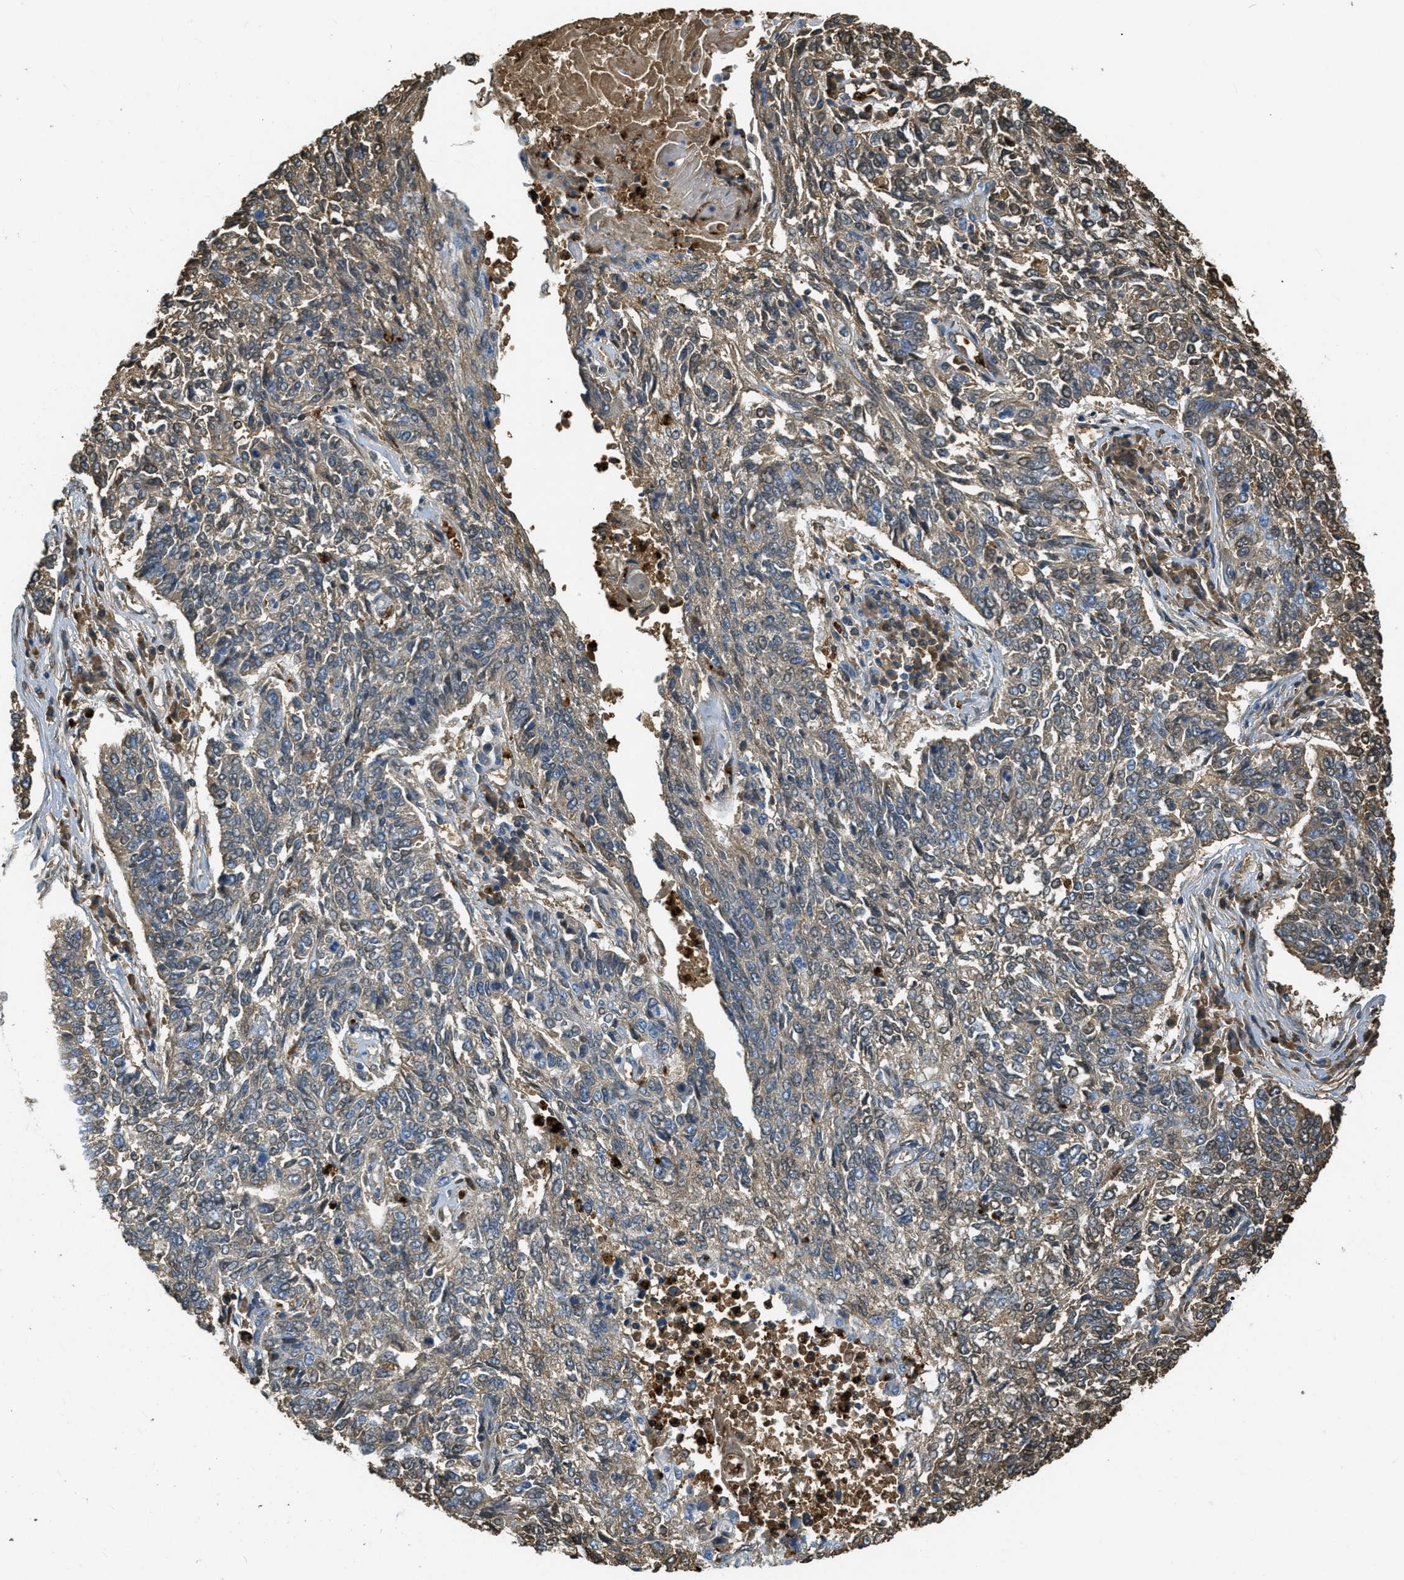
{"staining": {"intensity": "weak", "quantity": ">75%", "location": "cytoplasmic/membranous,nuclear"}, "tissue": "lung cancer", "cell_type": "Tumor cells", "image_type": "cancer", "snomed": [{"axis": "morphology", "description": "Normal tissue, NOS"}, {"axis": "morphology", "description": "Squamous cell carcinoma, NOS"}, {"axis": "topography", "description": "Cartilage tissue"}, {"axis": "topography", "description": "Bronchus"}, {"axis": "topography", "description": "Lung"}], "caption": "This photomicrograph exhibits IHC staining of human squamous cell carcinoma (lung), with low weak cytoplasmic/membranous and nuclear expression in about >75% of tumor cells.", "gene": "PRTN3", "patient": {"sex": "female", "age": 49}}